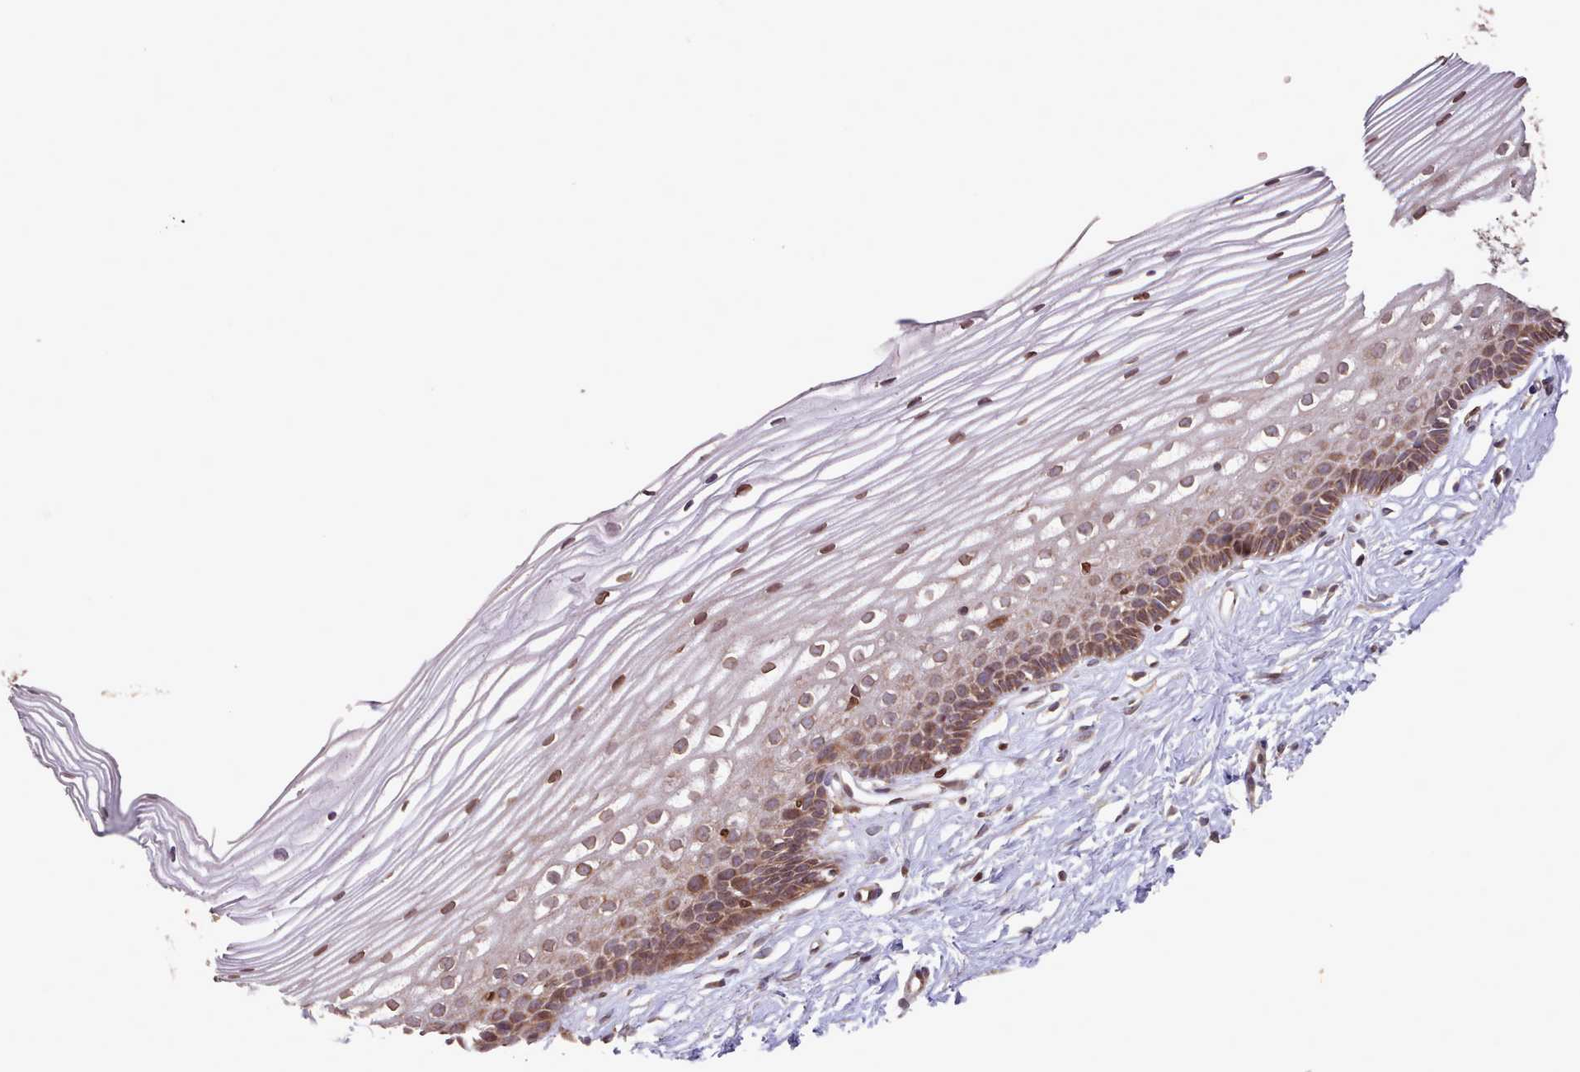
{"staining": {"intensity": "moderate", "quantity": ">75%", "location": "cytoplasmic/membranous,nuclear"}, "tissue": "cervix", "cell_type": "Glandular cells", "image_type": "normal", "snomed": [{"axis": "morphology", "description": "Normal tissue, NOS"}, {"axis": "topography", "description": "Cervix"}], "caption": "Cervix stained for a protein (brown) demonstrates moderate cytoplasmic/membranous,nuclear positive expression in approximately >75% of glandular cells.", "gene": "TOR1AIP1", "patient": {"sex": "female", "age": 40}}